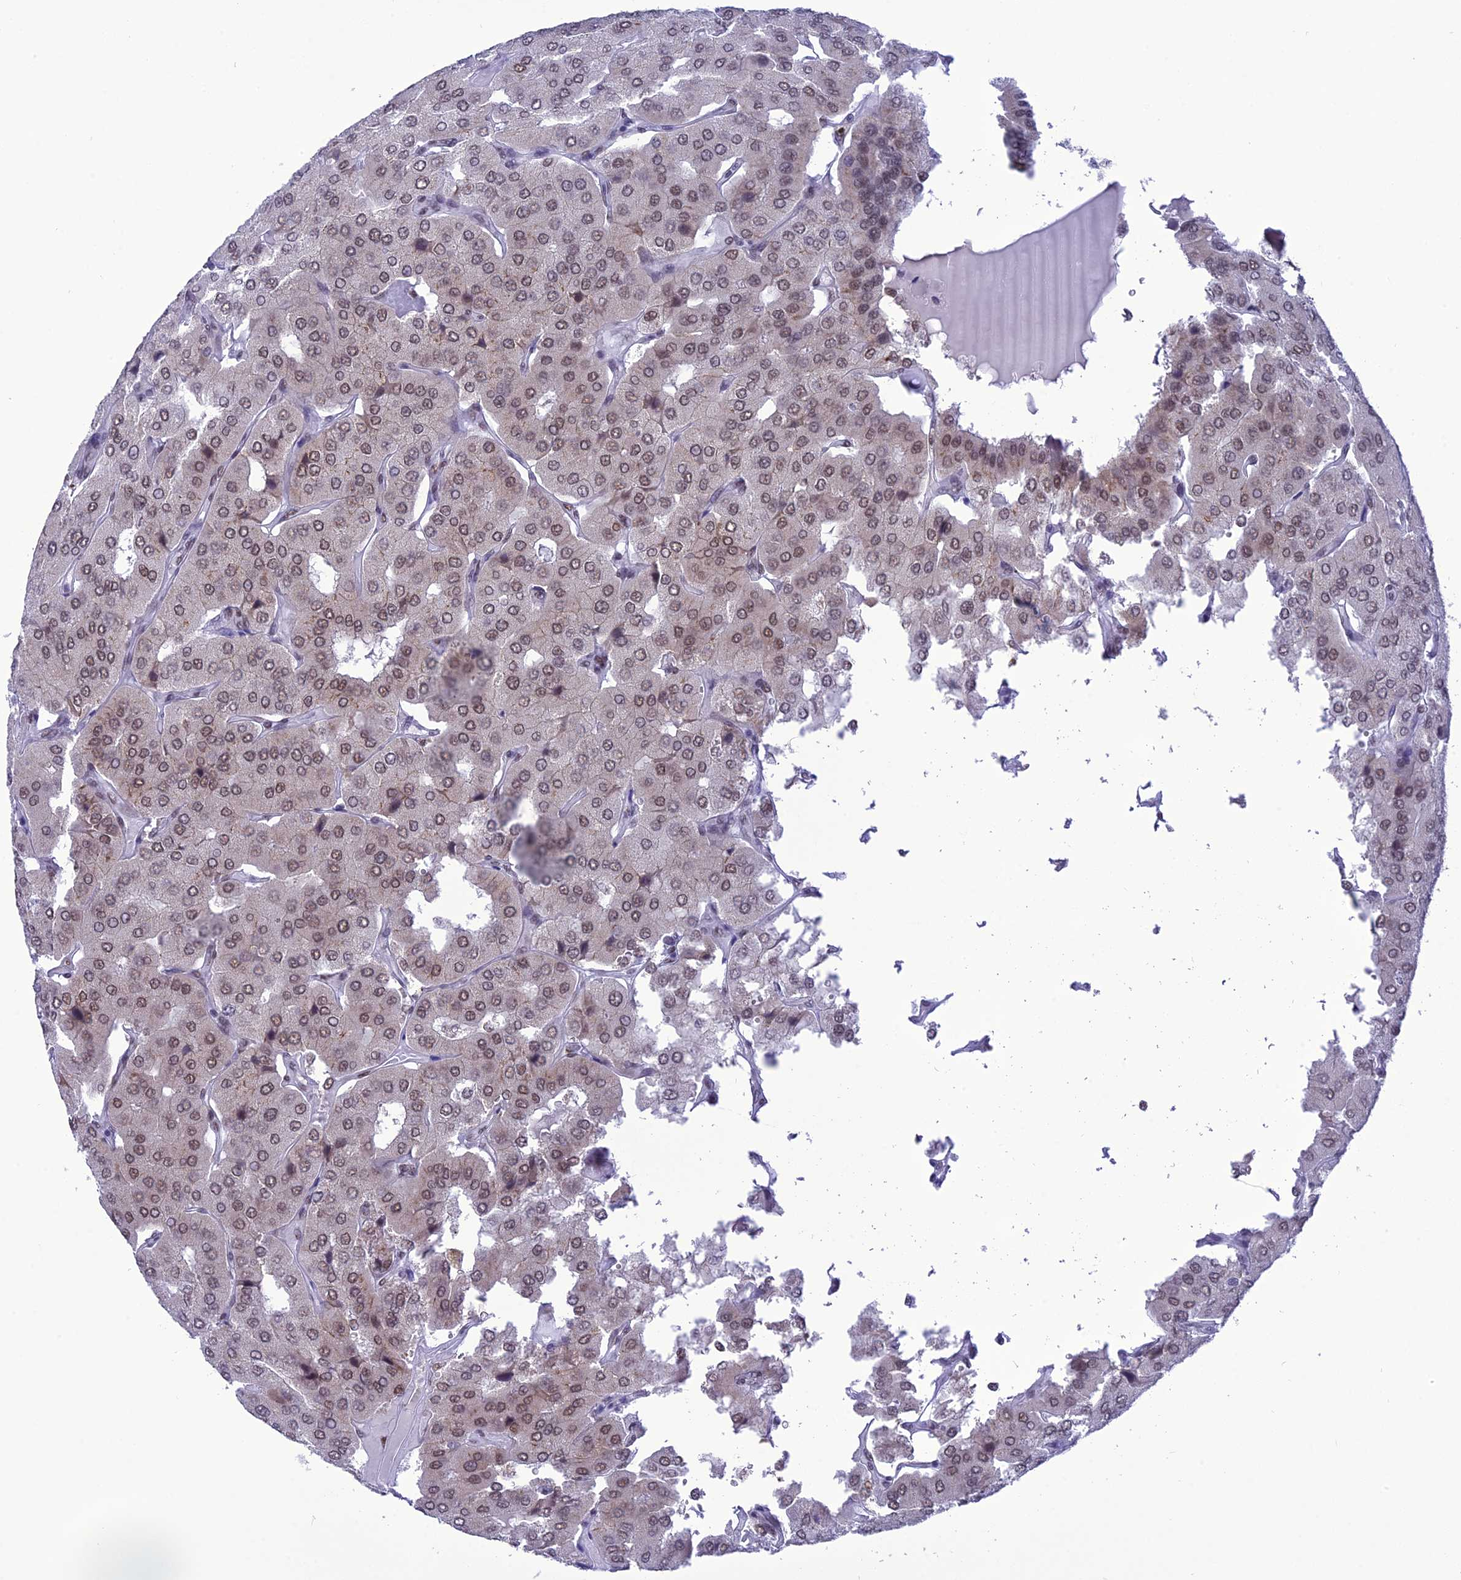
{"staining": {"intensity": "weak", "quantity": ">75%", "location": "nuclear"}, "tissue": "parathyroid gland", "cell_type": "Glandular cells", "image_type": "normal", "snomed": [{"axis": "morphology", "description": "Normal tissue, NOS"}, {"axis": "morphology", "description": "Adenoma, NOS"}, {"axis": "topography", "description": "Parathyroid gland"}], "caption": "Immunohistochemical staining of benign human parathyroid gland shows weak nuclear protein expression in approximately >75% of glandular cells.", "gene": "DDX1", "patient": {"sex": "female", "age": 86}}